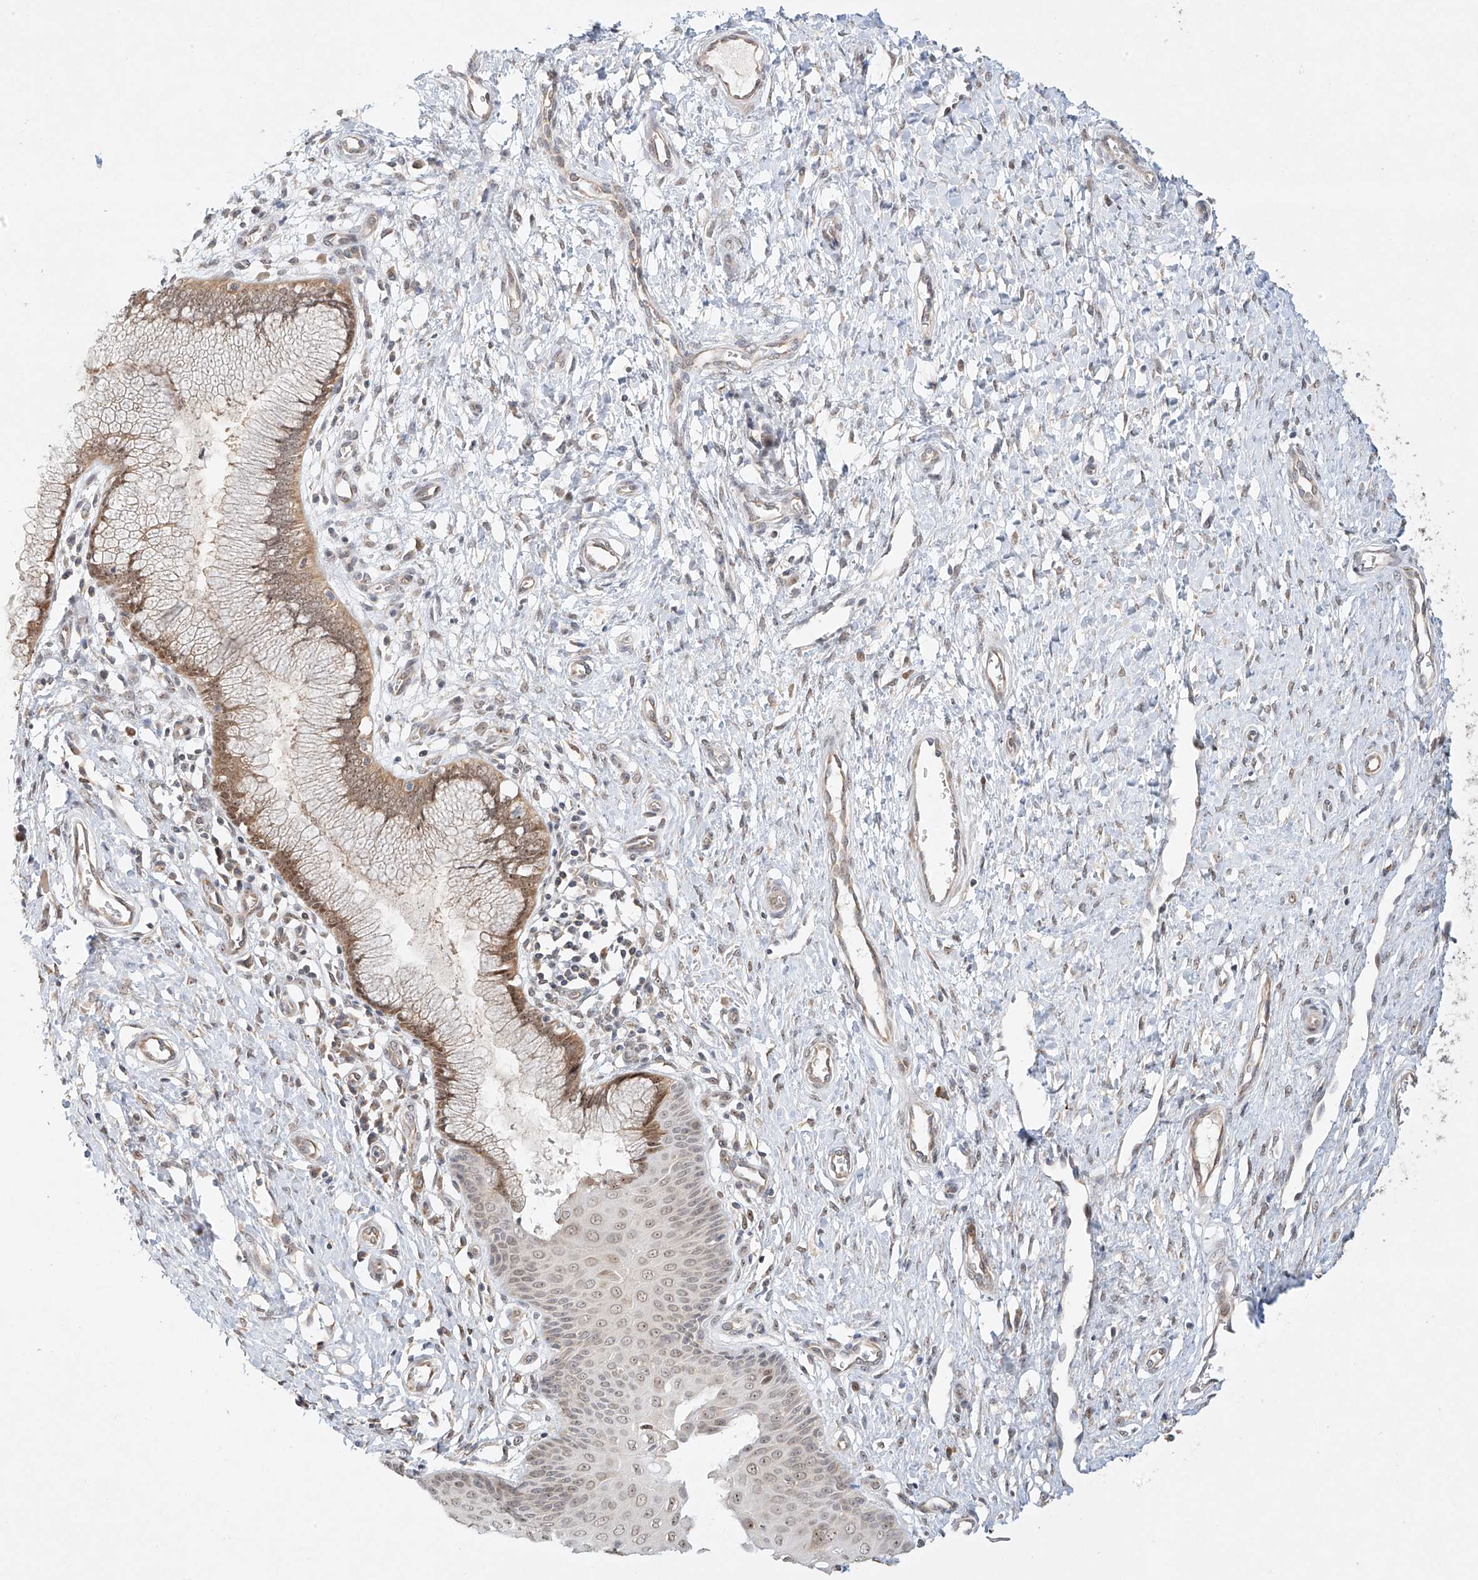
{"staining": {"intensity": "moderate", "quantity": "25%-75%", "location": "cytoplasmic/membranous,nuclear"}, "tissue": "cervix", "cell_type": "Glandular cells", "image_type": "normal", "snomed": [{"axis": "morphology", "description": "Normal tissue, NOS"}, {"axis": "topography", "description": "Cervix"}], "caption": "Glandular cells demonstrate medium levels of moderate cytoplasmic/membranous,nuclear expression in approximately 25%-75% of cells in benign human cervix. (brown staining indicates protein expression, while blue staining denotes nuclei).", "gene": "TASP1", "patient": {"sex": "female", "age": 55}}